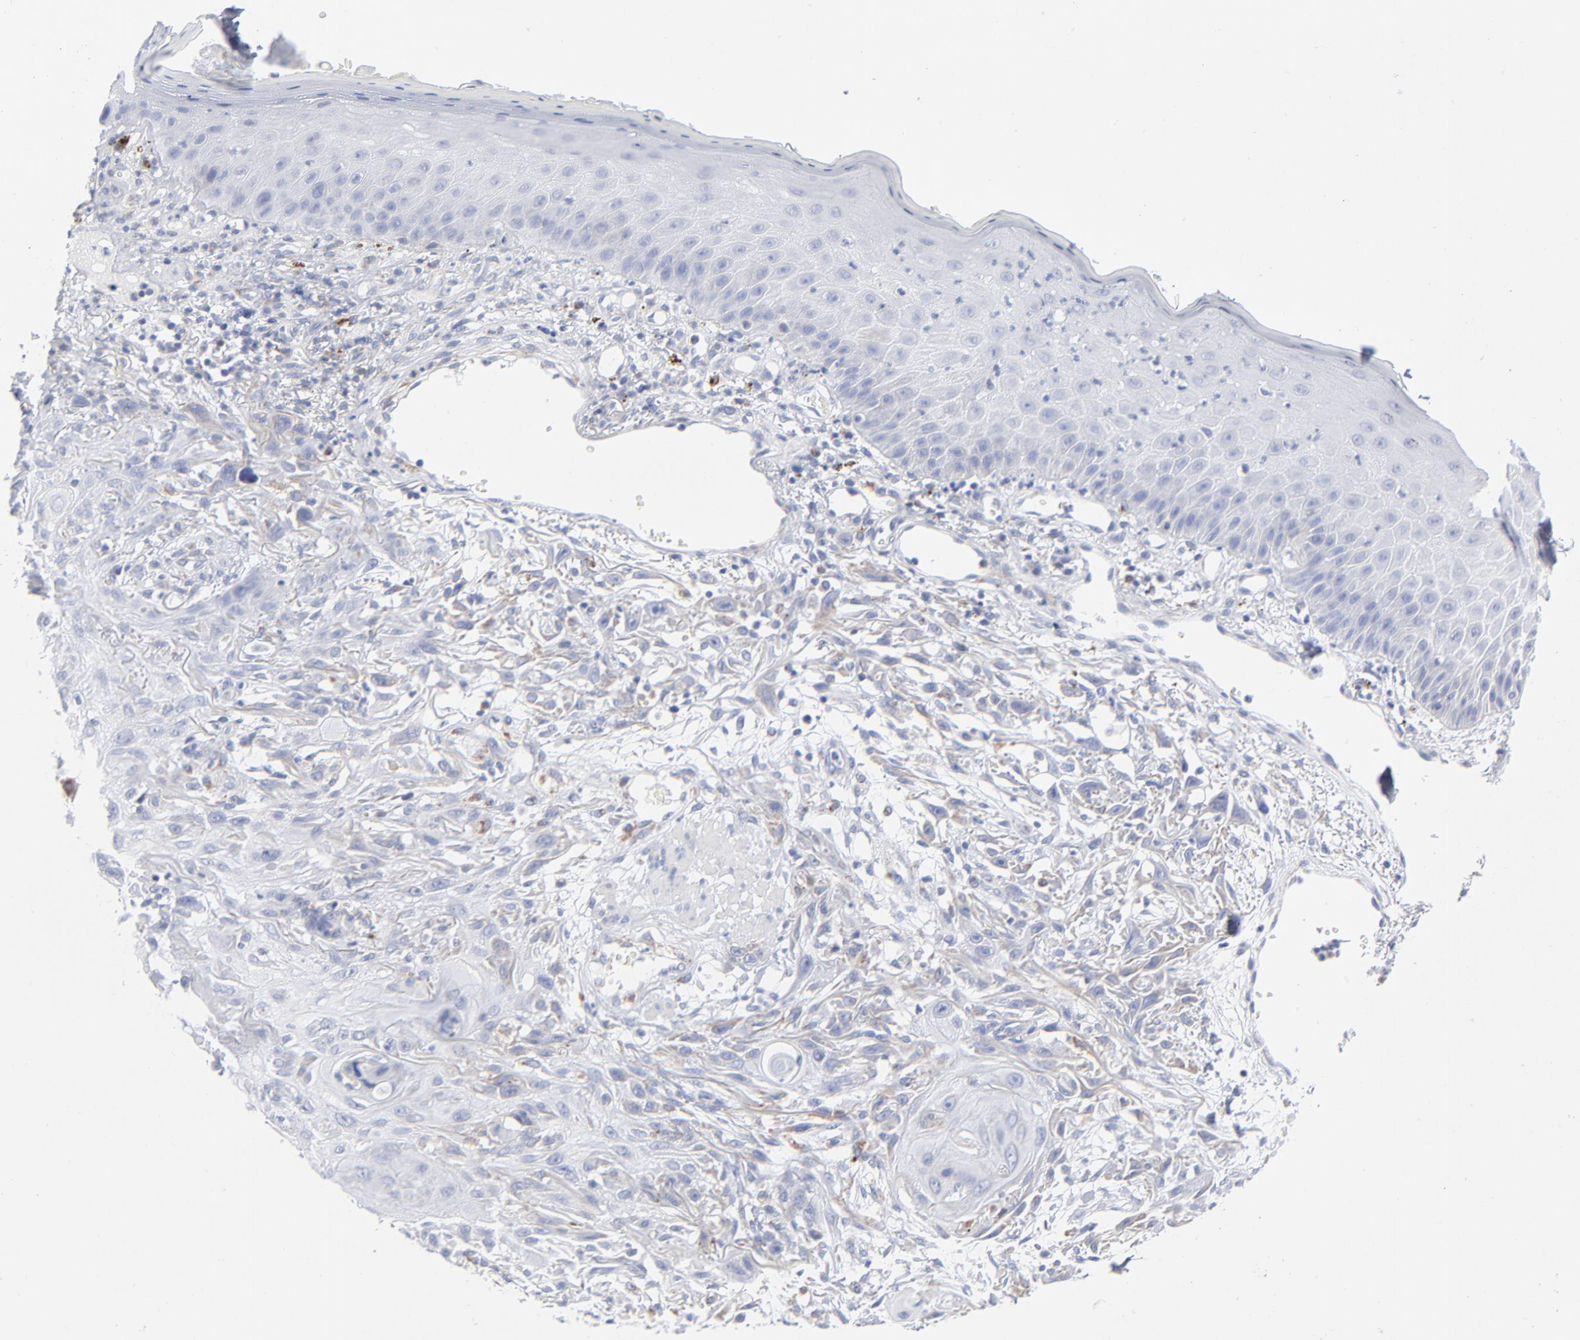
{"staining": {"intensity": "negative", "quantity": "none", "location": "none"}, "tissue": "skin cancer", "cell_type": "Tumor cells", "image_type": "cancer", "snomed": [{"axis": "morphology", "description": "Squamous cell carcinoma, NOS"}, {"axis": "topography", "description": "Skin"}], "caption": "Image shows no protein expression in tumor cells of skin squamous cell carcinoma tissue. (DAB (3,3'-diaminobenzidine) IHC visualized using brightfield microscopy, high magnification).", "gene": "CHCHD10", "patient": {"sex": "female", "age": 59}}